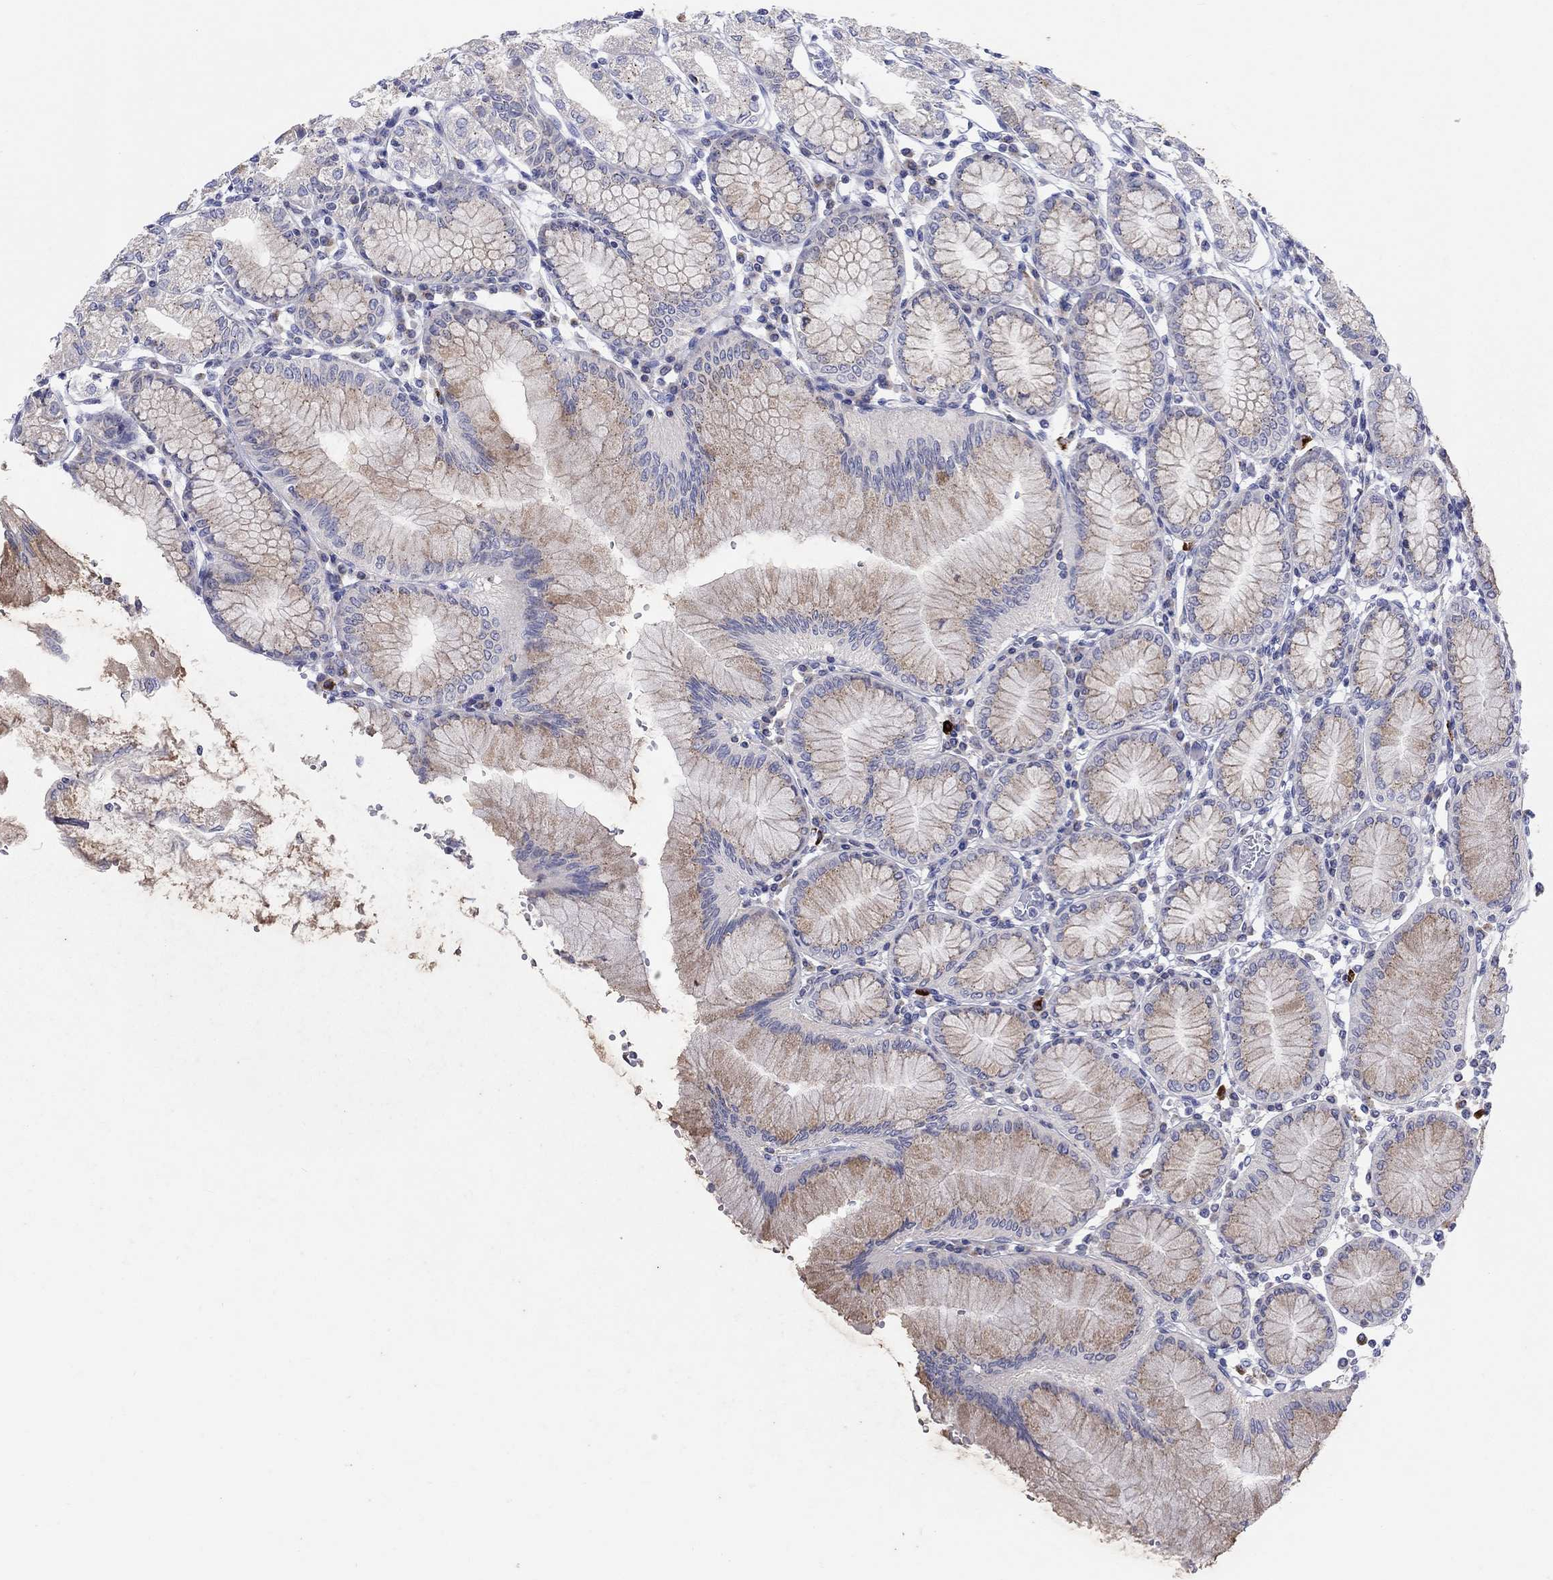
{"staining": {"intensity": "moderate", "quantity": "25%-75%", "location": "cytoplasmic/membranous"}, "tissue": "stomach", "cell_type": "Glandular cells", "image_type": "normal", "snomed": [{"axis": "morphology", "description": "Normal tissue, NOS"}, {"axis": "topography", "description": "Skeletal muscle"}, {"axis": "topography", "description": "Stomach"}], "caption": "Protein expression analysis of normal human stomach reveals moderate cytoplasmic/membranous positivity in about 25%-75% of glandular cells.", "gene": "BCO2", "patient": {"sex": "female", "age": 57}}